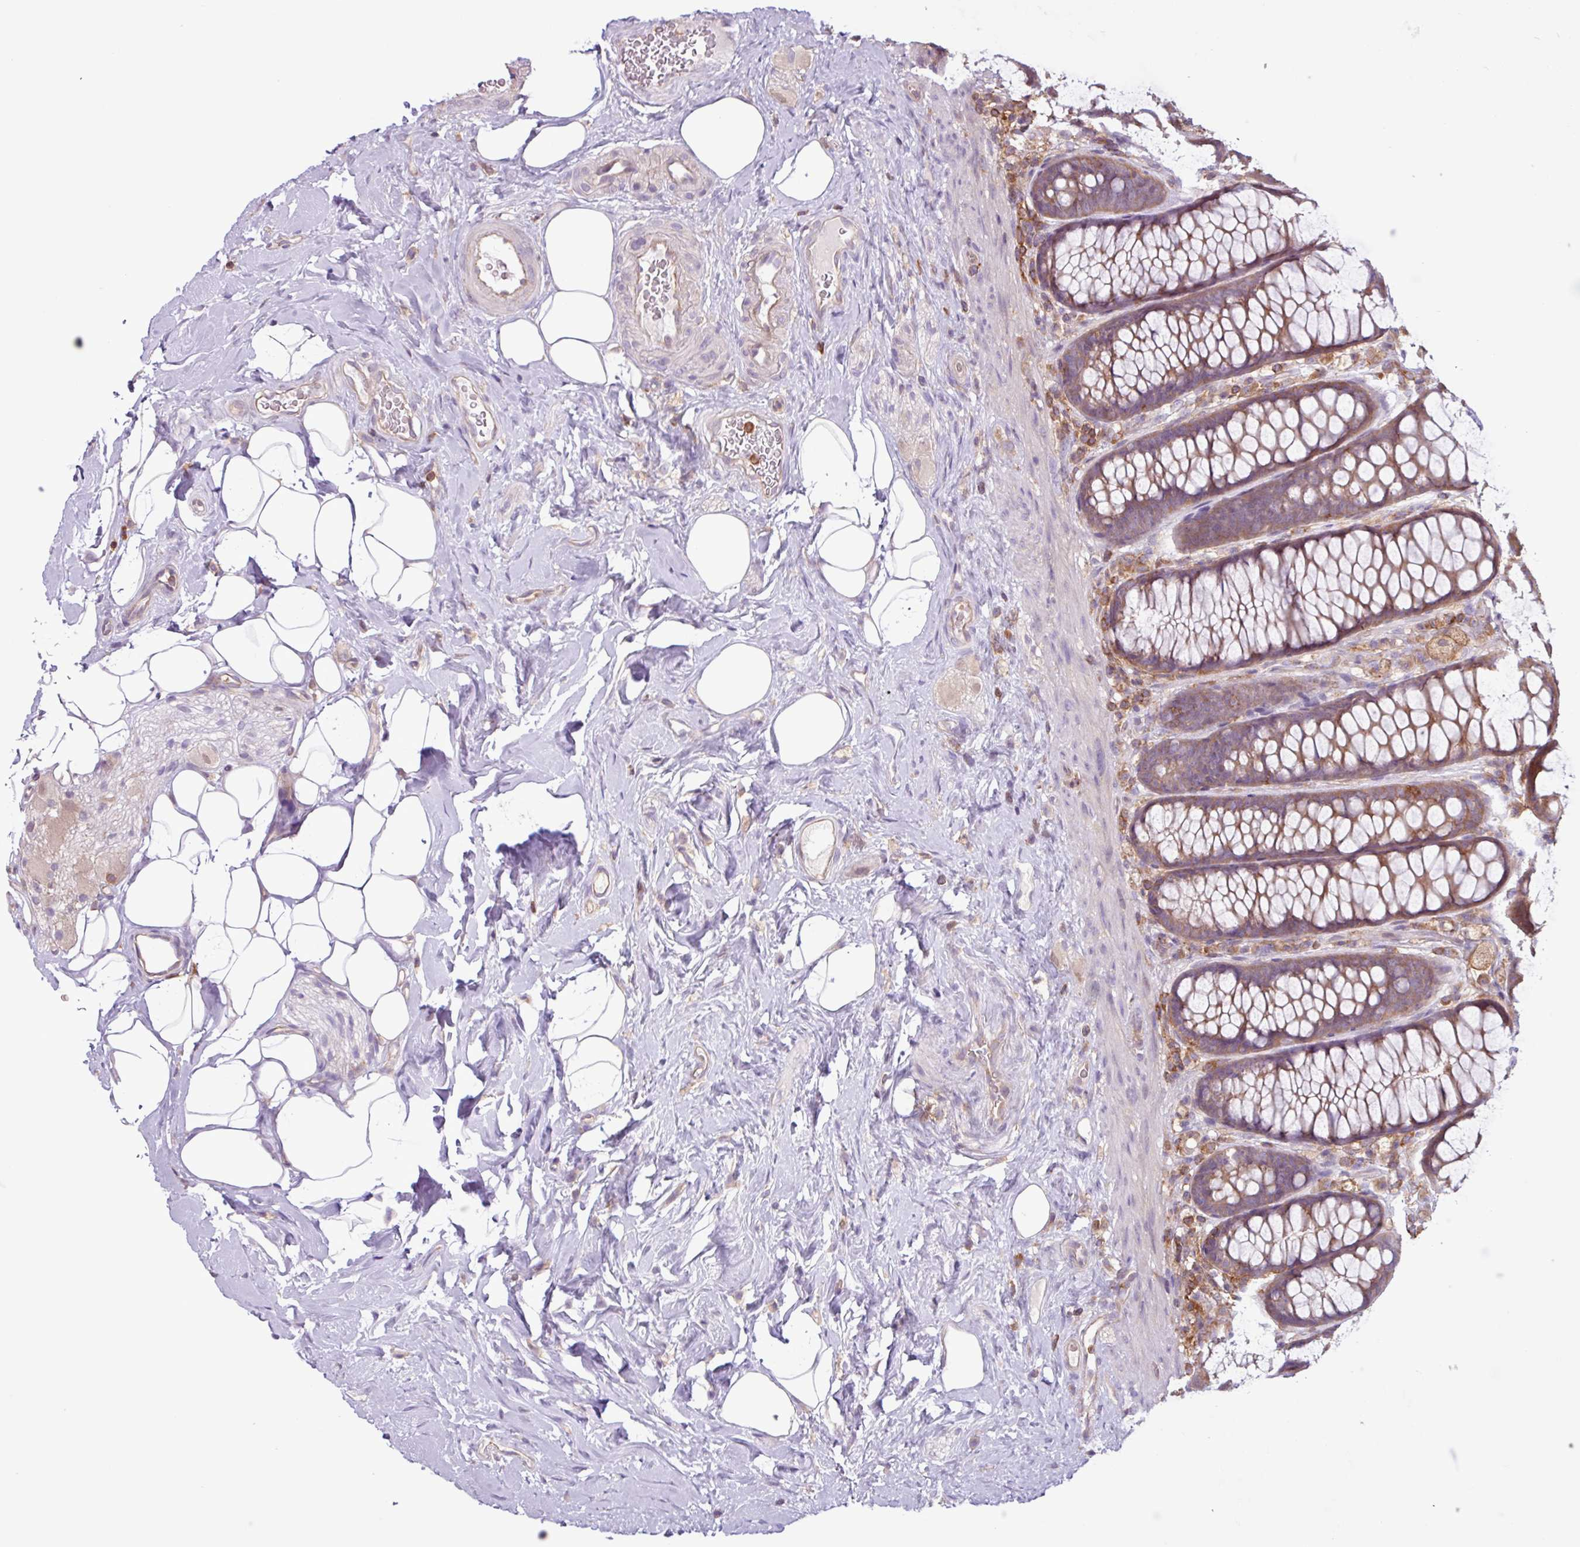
{"staining": {"intensity": "moderate", "quantity": ">75%", "location": "cytoplasmic/membranous"}, "tissue": "rectum", "cell_type": "Glandular cells", "image_type": "normal", "snomed": [{"axis": "morphology", "description": "Normal tissue, NOS"}, {"axis": "topography", "description": "Rectum"}], "caption": "DAB (3,3'-diaminobenzidine) immunohistochemical staining of benign human rectum exhibits moderate cytoplasmic/membranous protein expression in about >75% of glandular cells. The staining was performed using DAB to visualize the protein expression in brown, while the nuclei were stained in blue with hematoxylin (Magnification: 20x).", "gene": "ACTR3B", "patient": {"sex": "female", "age": 67}}